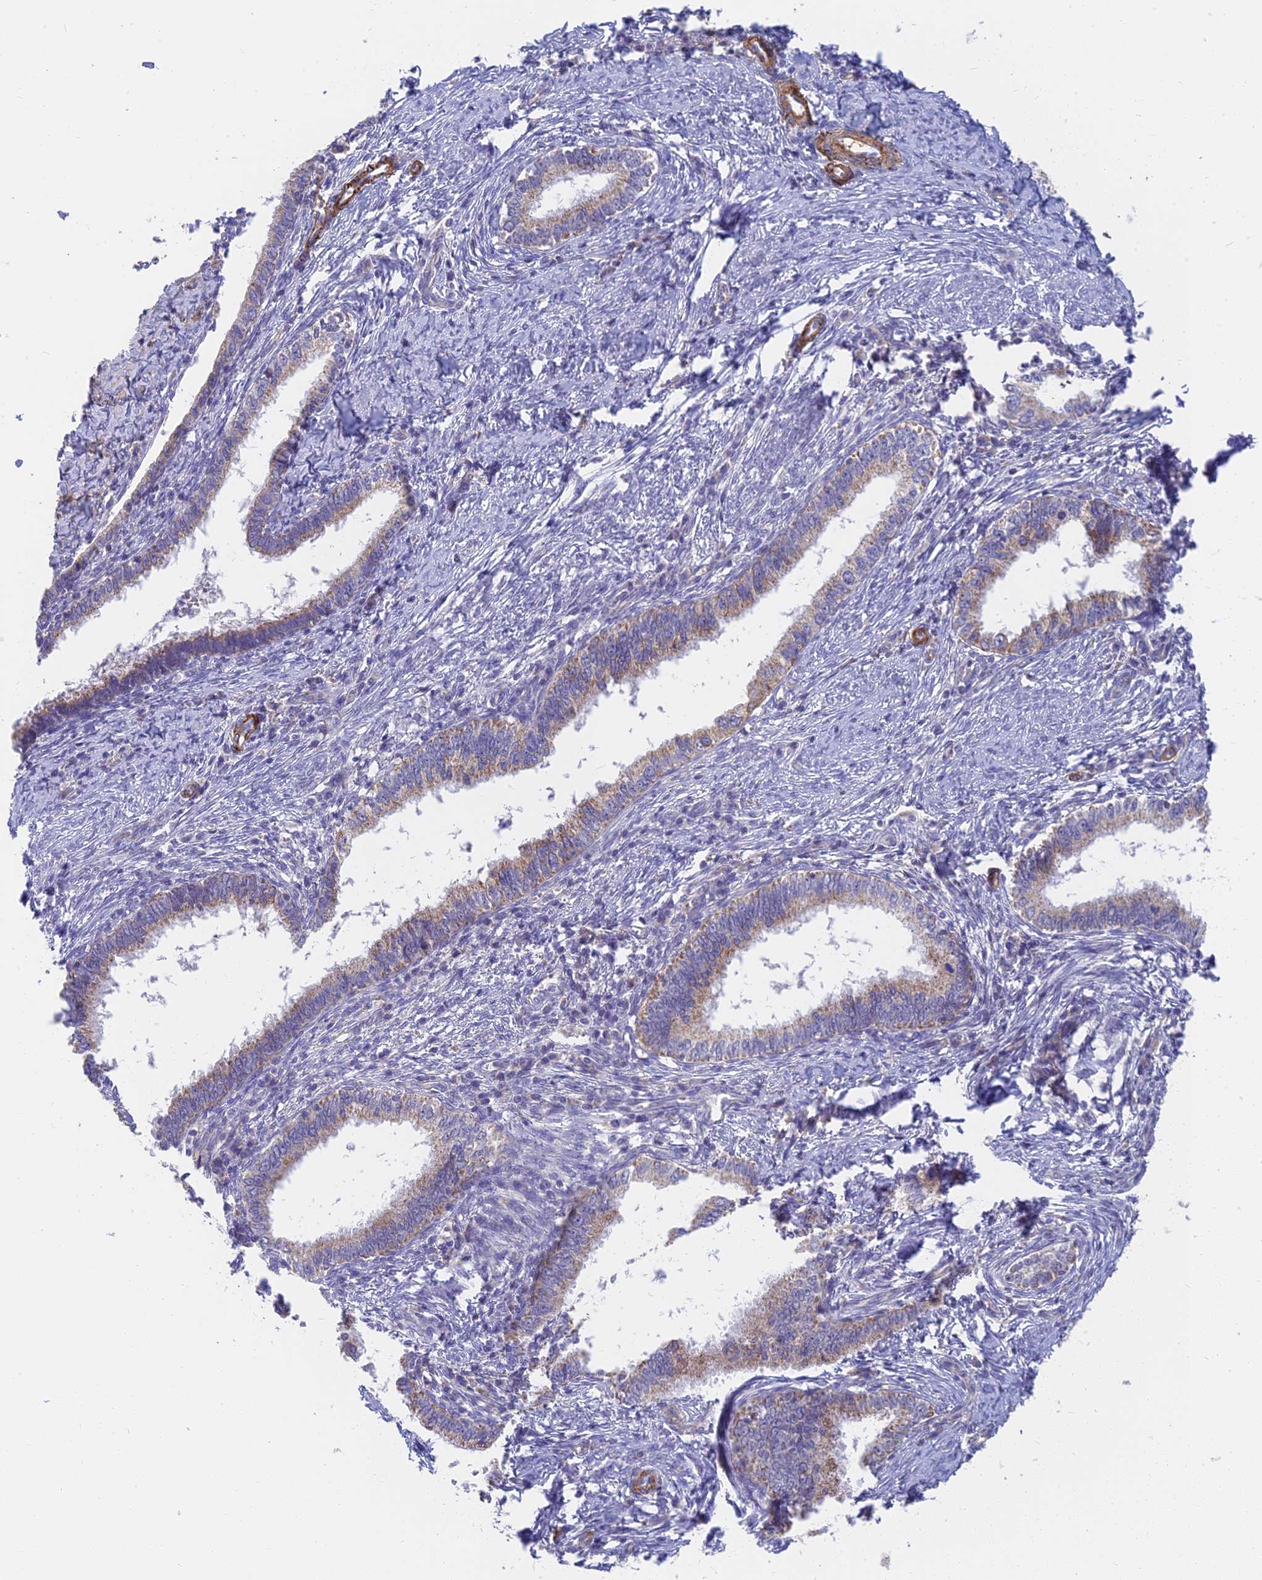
{"staining": {"intensity": "weak", "quantity": ">75%", "location": "cytoplasmic/membranous"}, "tissue": "cervical cancer", "cell_type": "Tumor cells", "image_type": "cancer", "snomed": [{"axis": "morphology", "description": "Adenocarcinoma, NOS"}, {"axis": "topography", "description": "Cervix"}], "caption": "This photomicrograph exhibits cervical cancer stained with immunohistochemistry (IHC) to label a protein in brown. The cytoplasmic/membranous of tumor cells show weak positivity for the protein. Nuclei are counter-stained blue.", "gene": "MRPL15", "patient": {"sex": "female", "age": 36}}